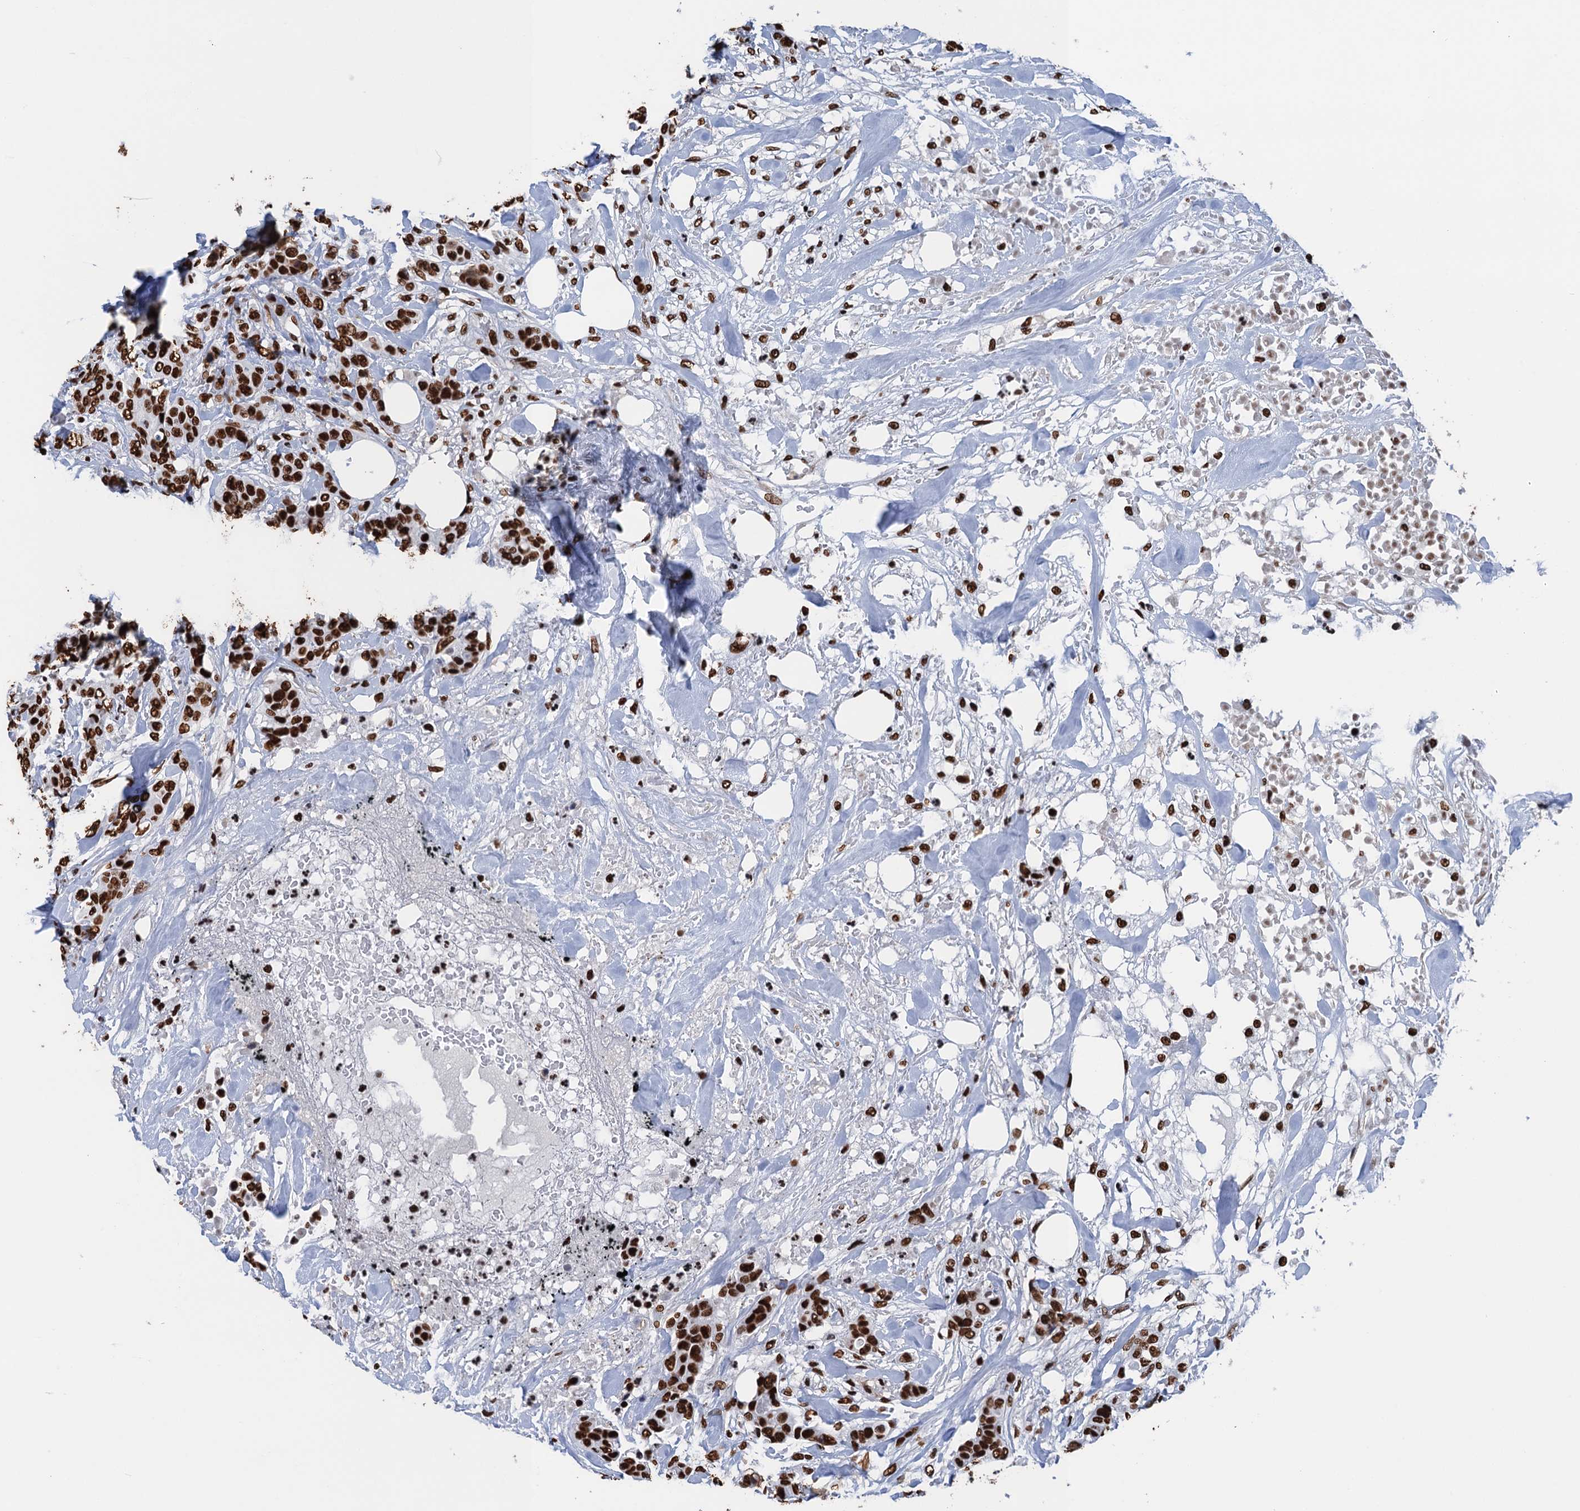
{"staining": {"intensity": "strong", "quantity": ">75%", "location": "nuclear"}, "tissue": "breast cancer", "cell_type": "Tumor cells", "image_type": "cancer", "snomed": [{"axis": "morphology", "description": "Lobular carcinoma"}, {"axis": "topography", "description": "Breast"}], "caption": "Breast lobular carcinoma stained with a brown dye reveals strong nuclear positive staining in about >75% of tumor cells.", "gene": "UBA2", "patient": {"sex": "female", "age": 51}}